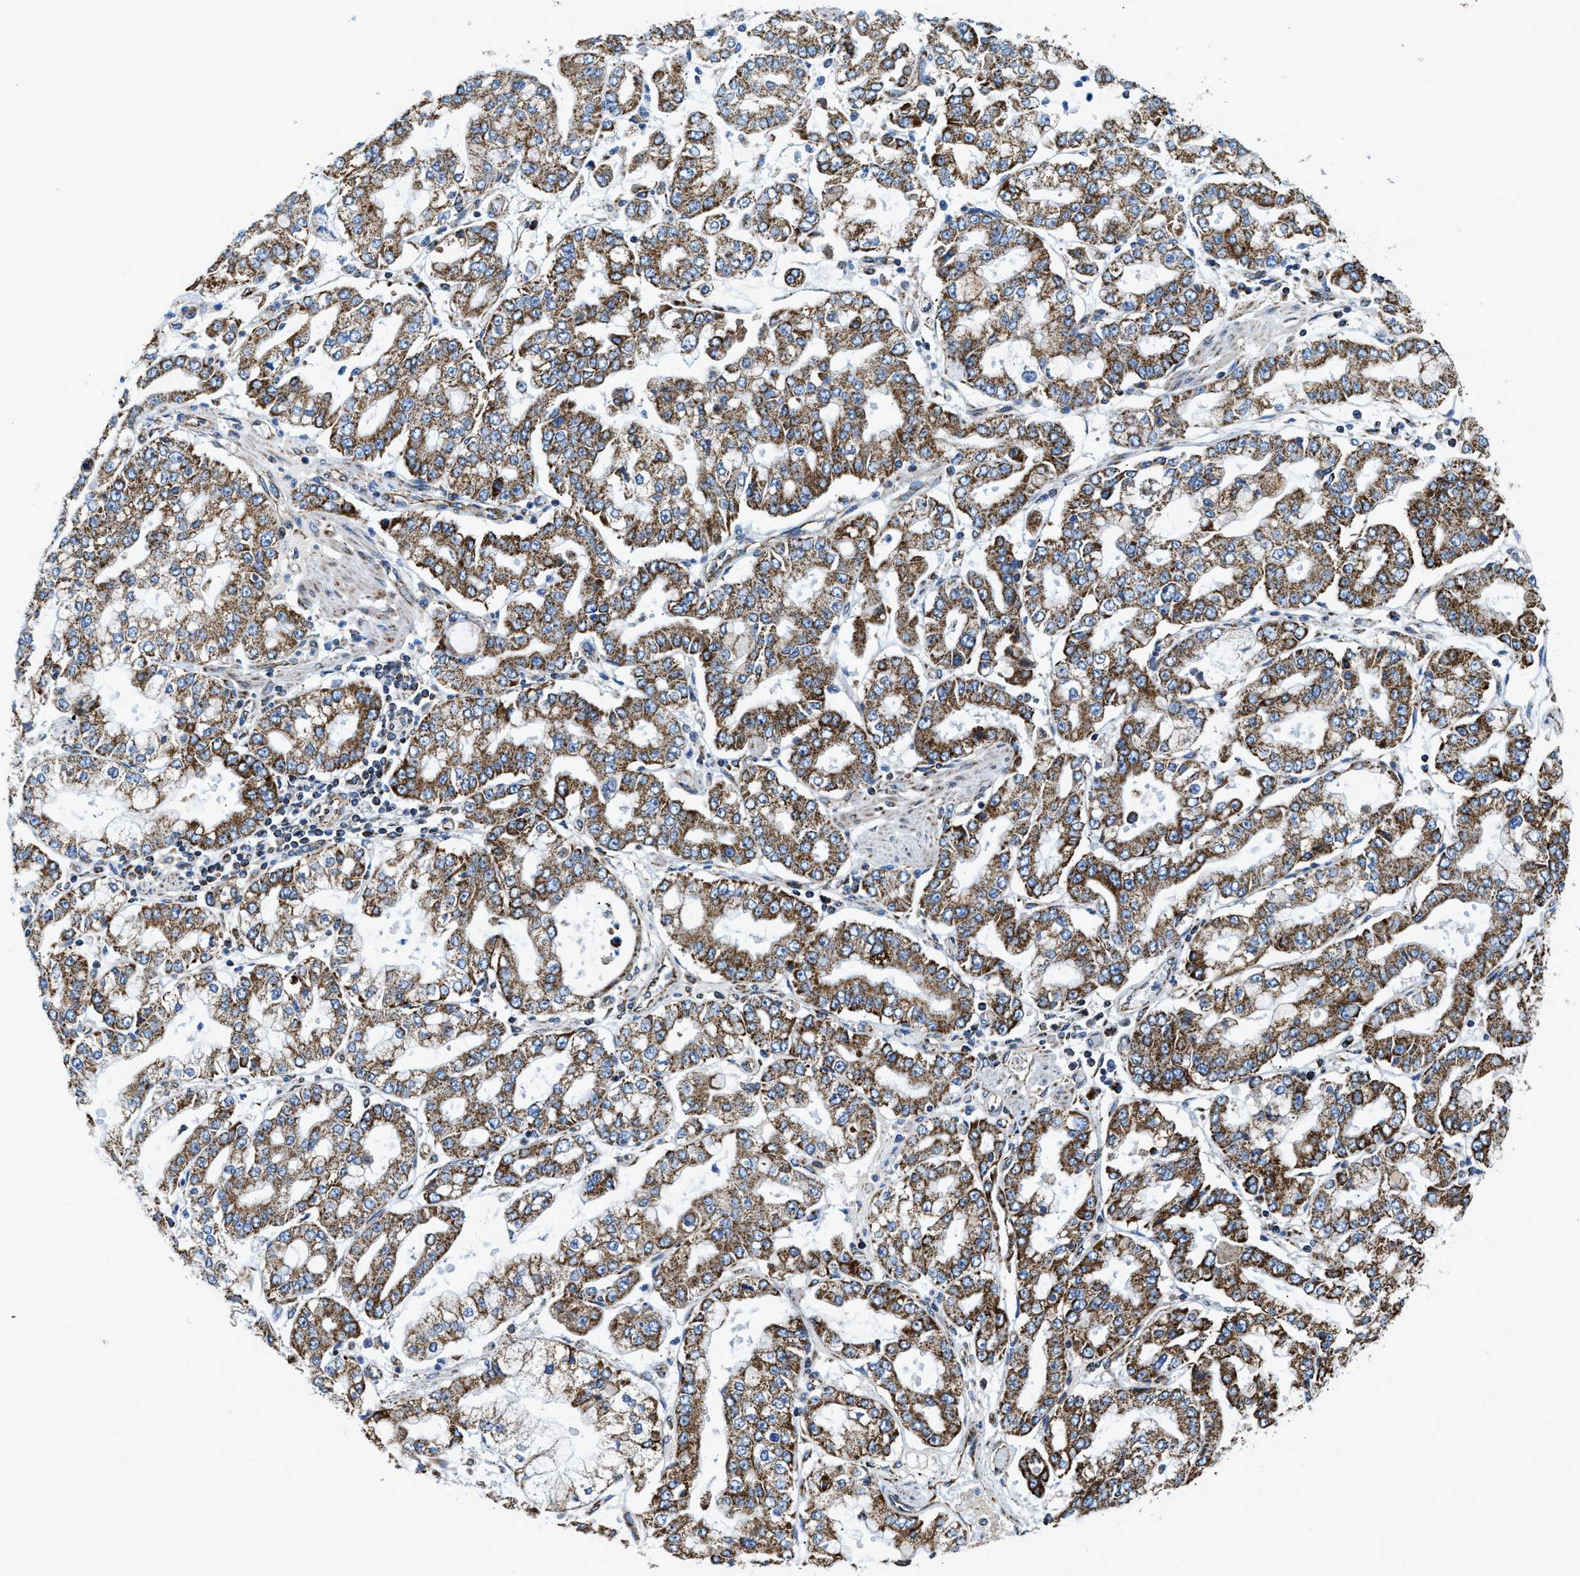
{"staining": {"intensity": "moderate", "quantity": ">75%", "location": "cytoplasmic/membranous"}, "tissue": "stomach cancer", "cell_type": "Tumor cells", "image_type": "cancer", "snomed": [{"axis": "morphology", "description": "Adenocarcinoma, NOS"}, {"axis": "topography", "description": "Stomach"}], "caption": "This photomicrograph displays IHC staining of stomach cancer, with medium moderate cytoplasmic/membranous positivity in about >75% of tumor cells.", "gene": "STK33", "patient": {"sex": "male", "age": 76}}